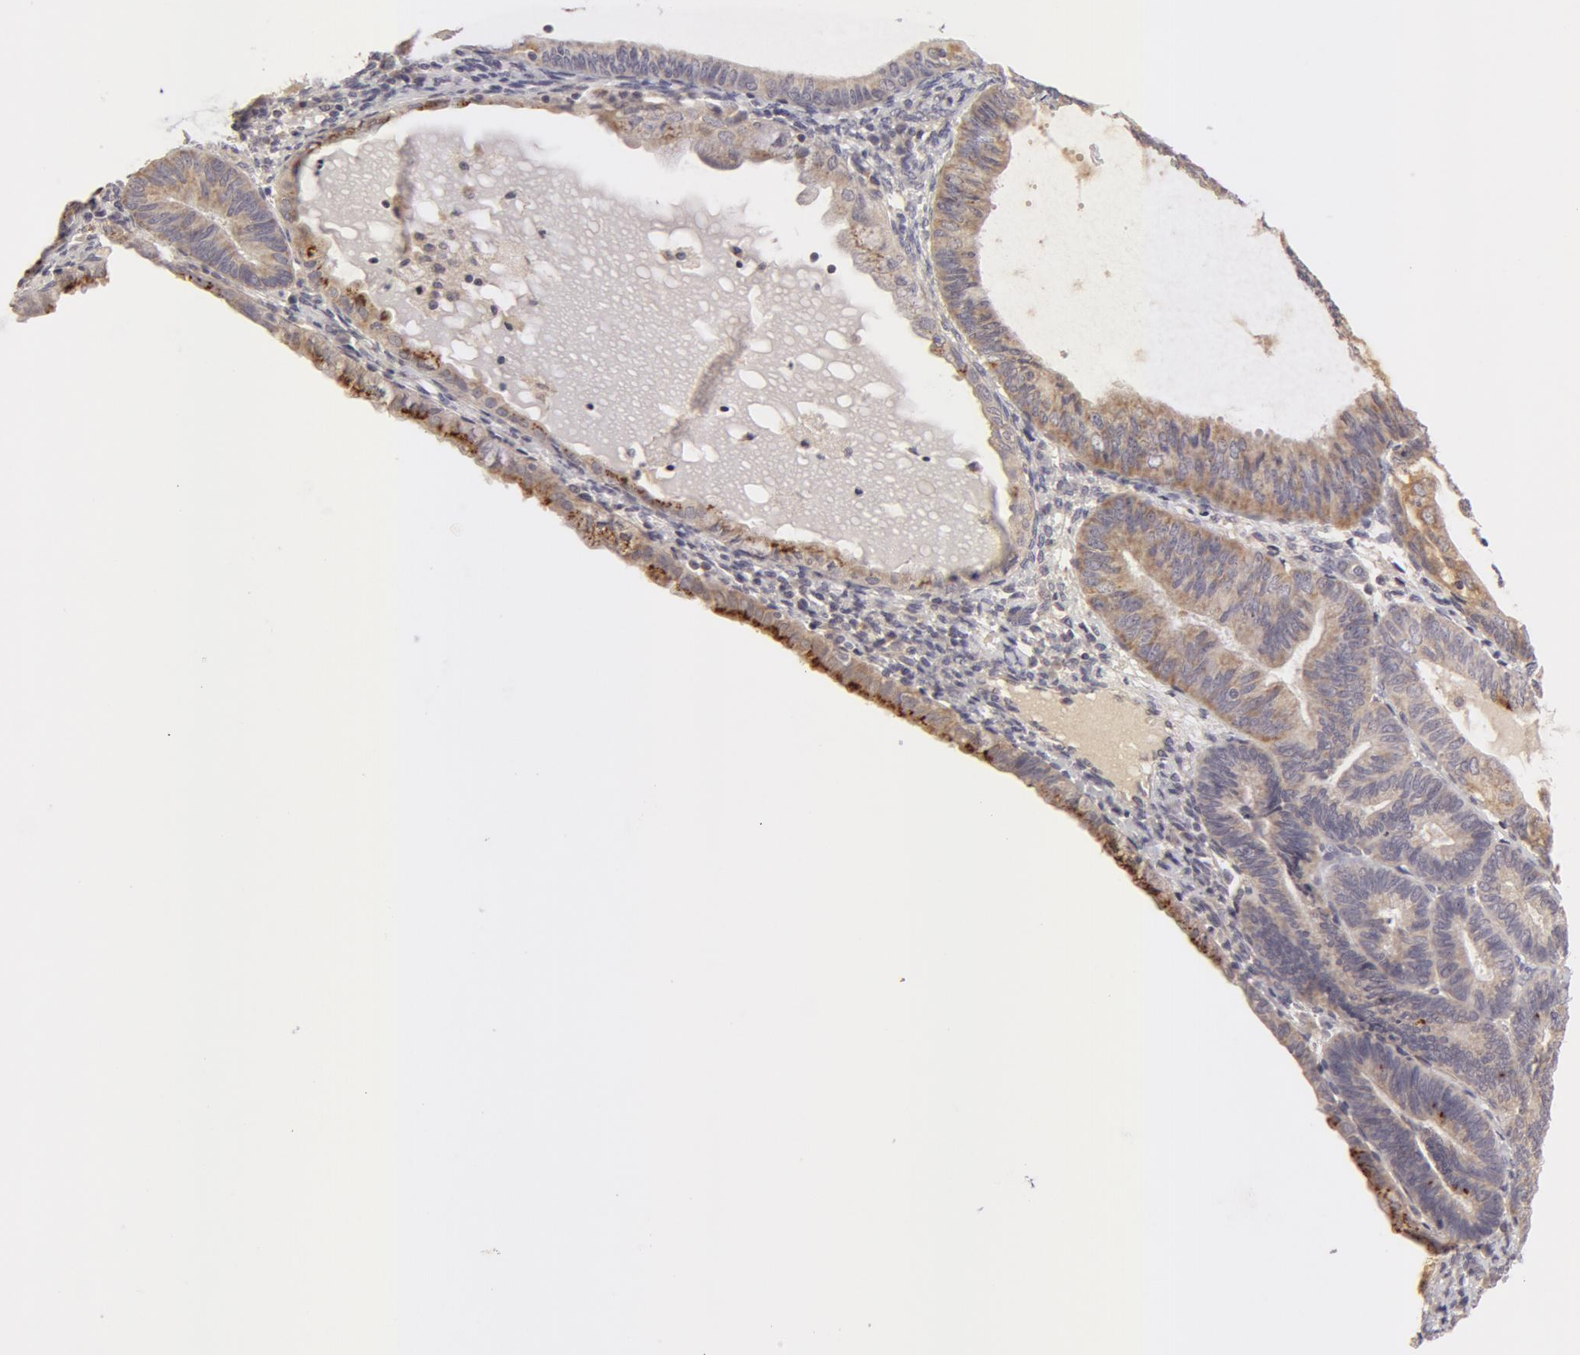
{"staining": {"intensity": "weak", "quantity": "<25%", "location": "cytoplasmic/membranous"}, "tissue": "endometrial cancer", "cell_type": "Tumor cells", "image_type": "cancer", "snomed": [{"axis": "morphology", "description": "Adenocarcinoma, NOS"}, {"axis": "topography", "description": "Endometrium"}], "caption": "IHC histopathology image of endometrial cancer stained for a protein (brown), which displays no positivity in tumor cells.", "gene": "ADPRH", "patient": {"sex": "female", "age": 63}}